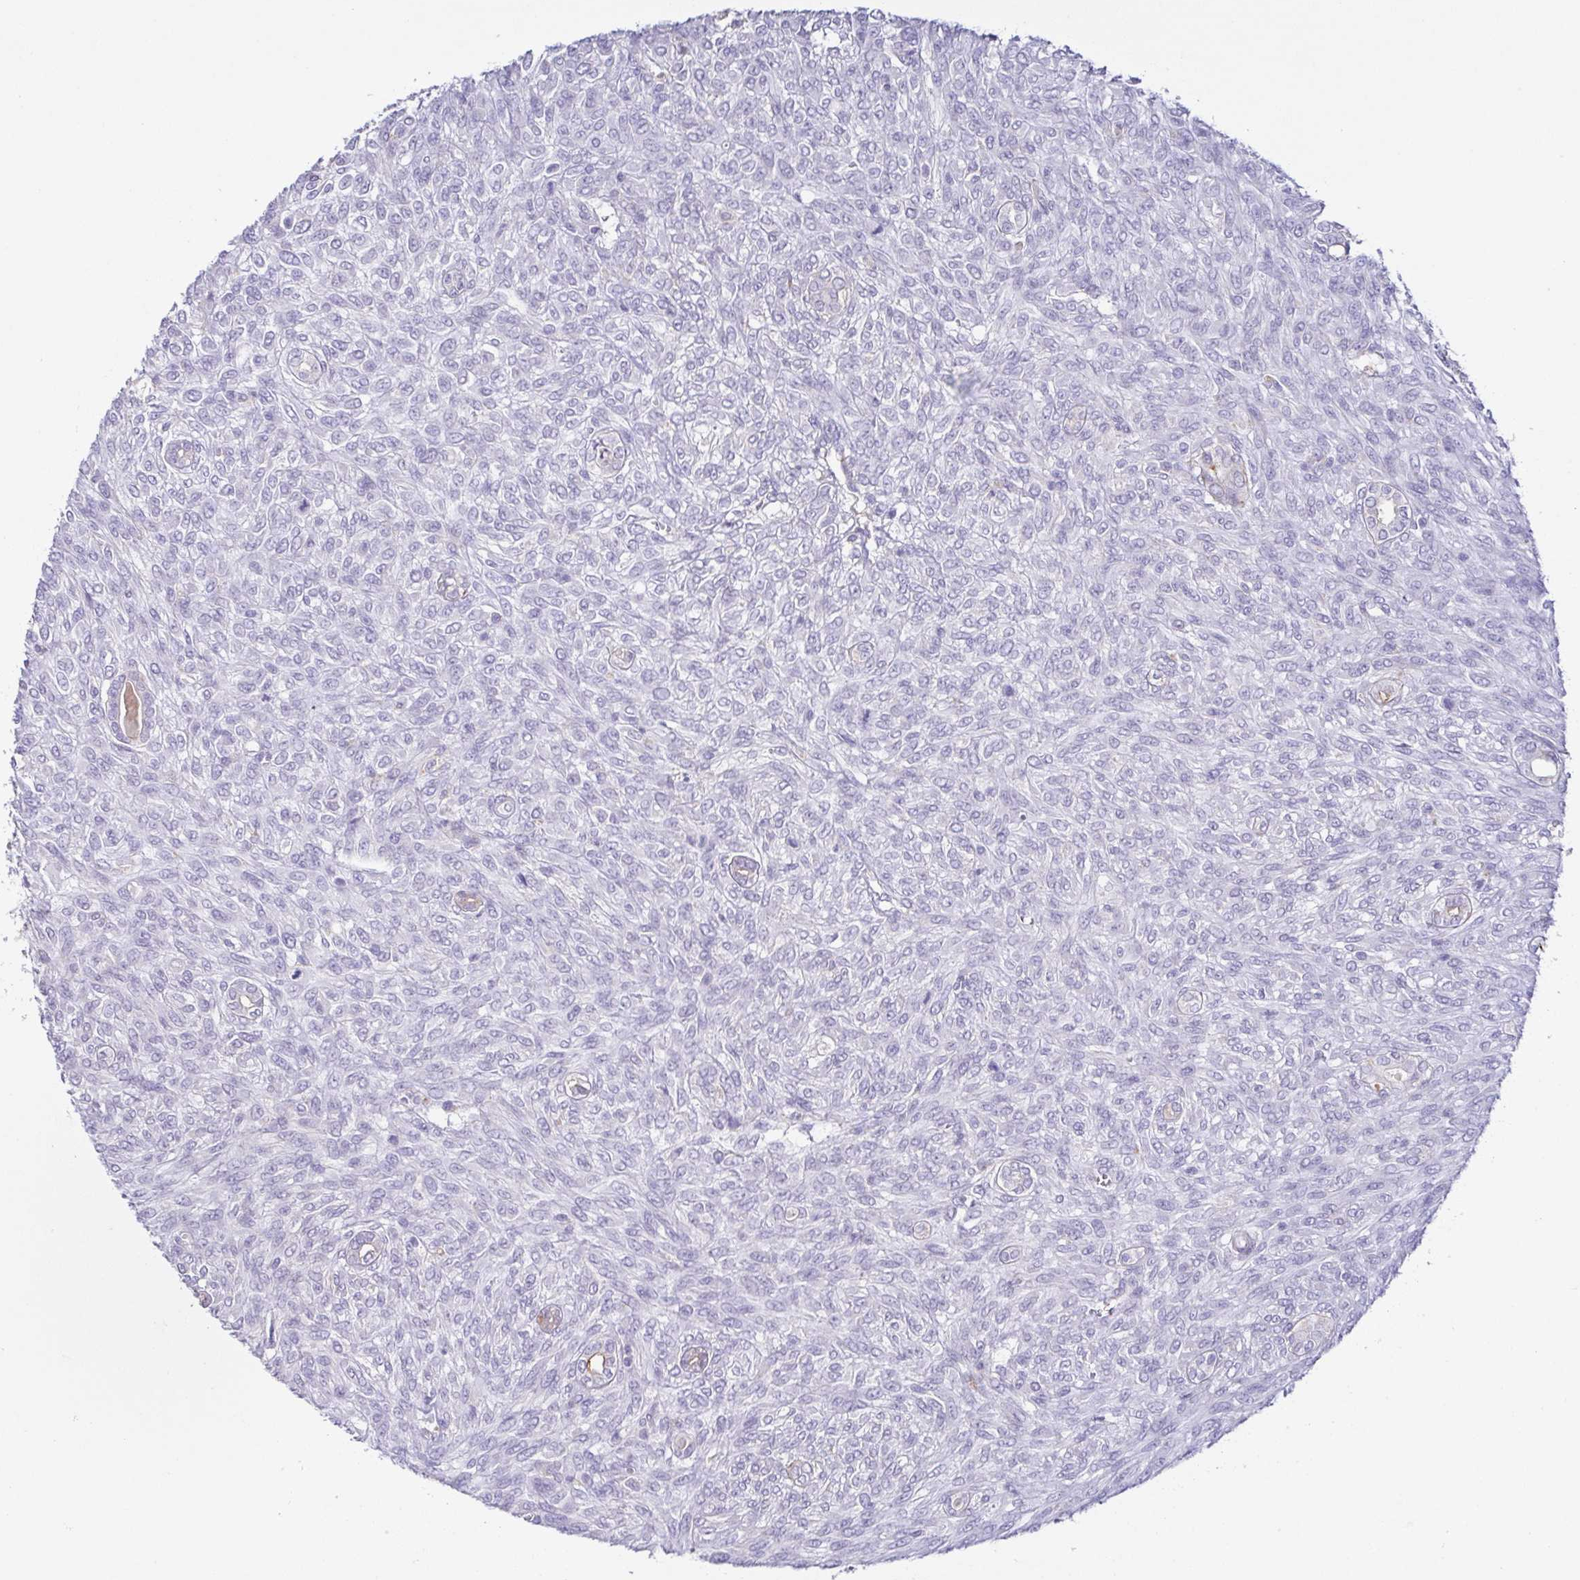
{"staining": {"intensity": "negative", "quantity": "none", "location": "none"}, "tissue": "renal cancer", "cell_type": "Tumor cells", "image_type": "cancer", "snomed": [{"axis": "morphology", "description": "Adenocarcinoma, NOS"}, {"axis": "topography", "description": "Kidney"}], "caption": "Tumor cells are negative for brown protein staining in adenocarcinoma (renal).", "gene": "ATP6V1G2", "patient": {"sex": "male", "age": 58}}